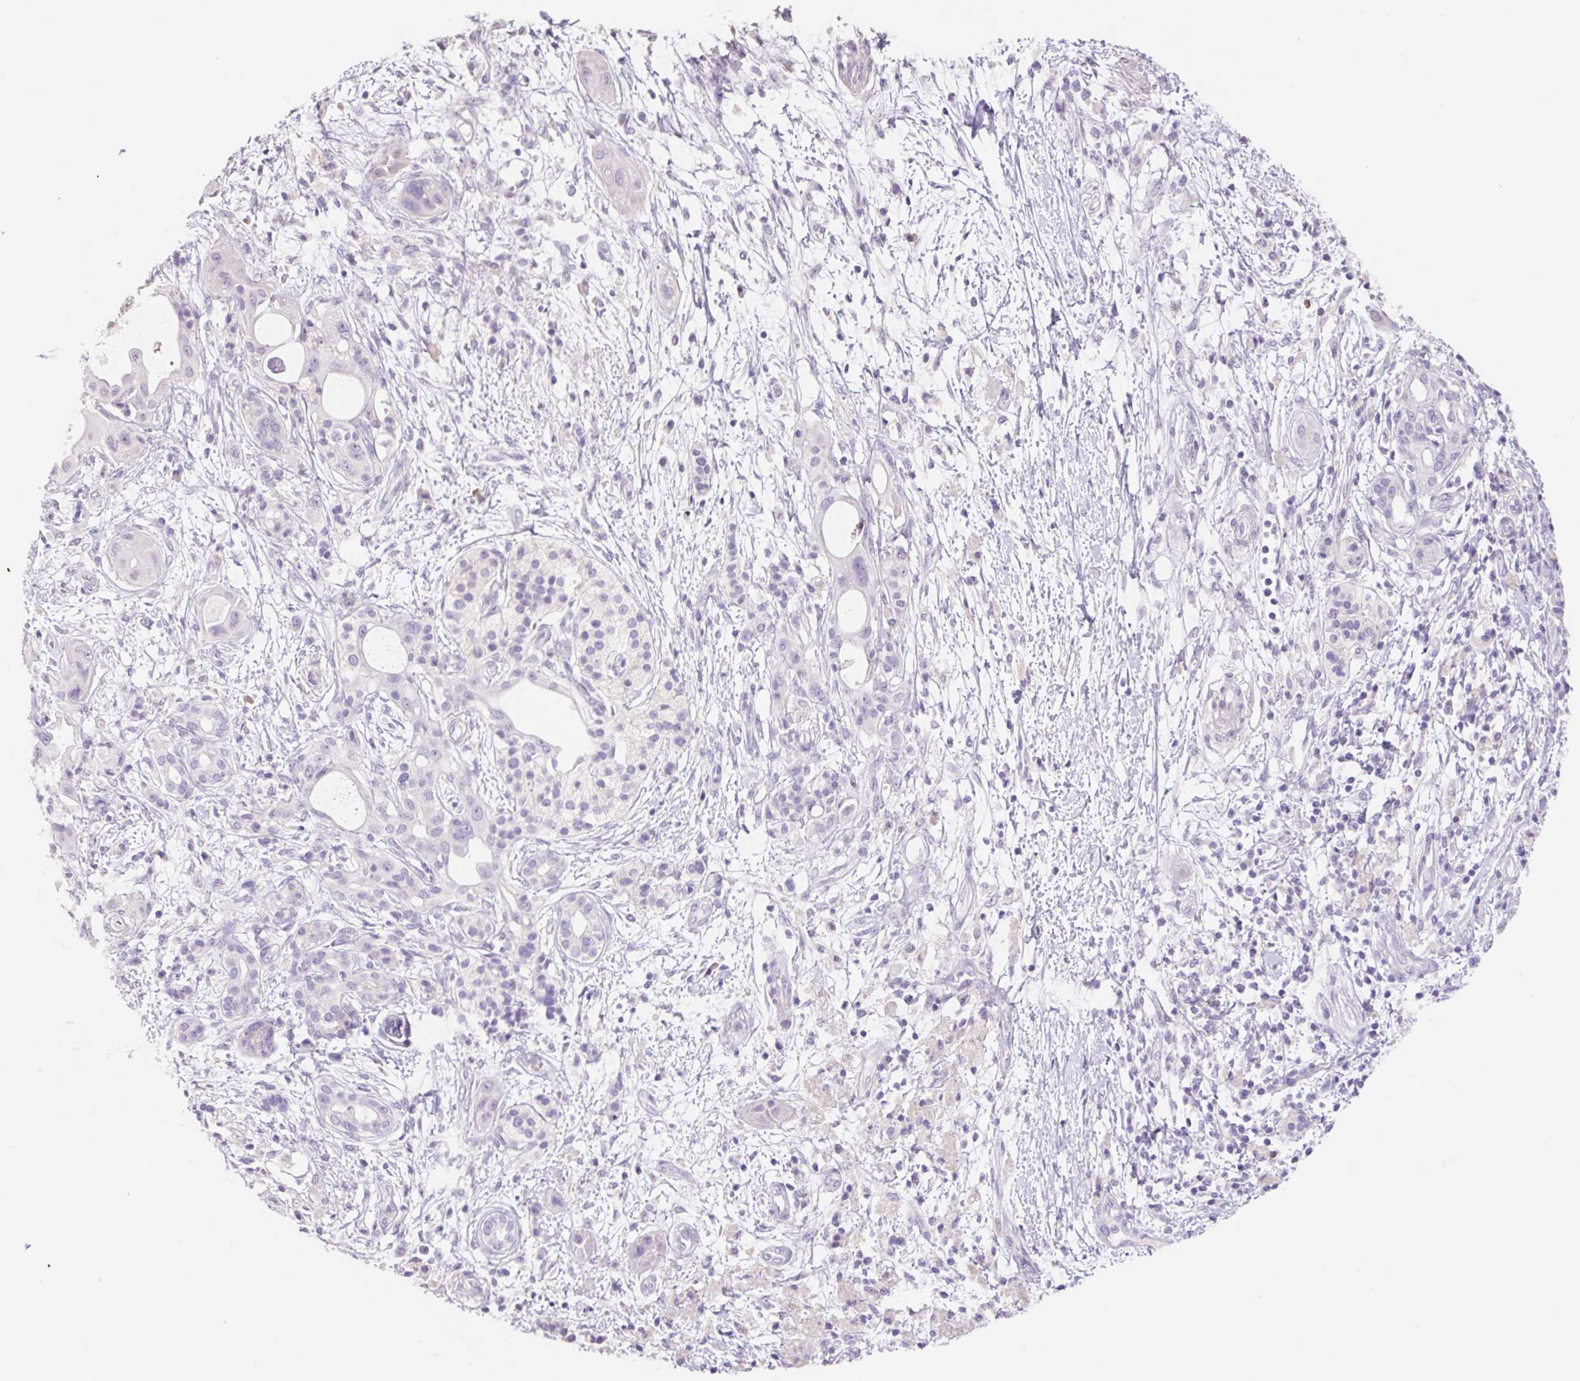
{"staining": {"intensity": "negative", "quantity": "none", "location": "none"}, "tissue": "pancreatic cancer", "cell_type": "Tumor cells", "image_type": "cancer", "snomed": [{"axis": "morphology", "description": "Adenocarcinoma, NOS"}, {"axis": "topography", "description": "Pancreas"}], "caption": "Immunohistochemistry (IHC) histopathology image of neoplastic tissue: pancreatic adenocarcinoma stained with DAB shows no significant protein staining in tumor cells.", "gene": "HCRTR2", "patient": {"sex": "male", "age": 68}}